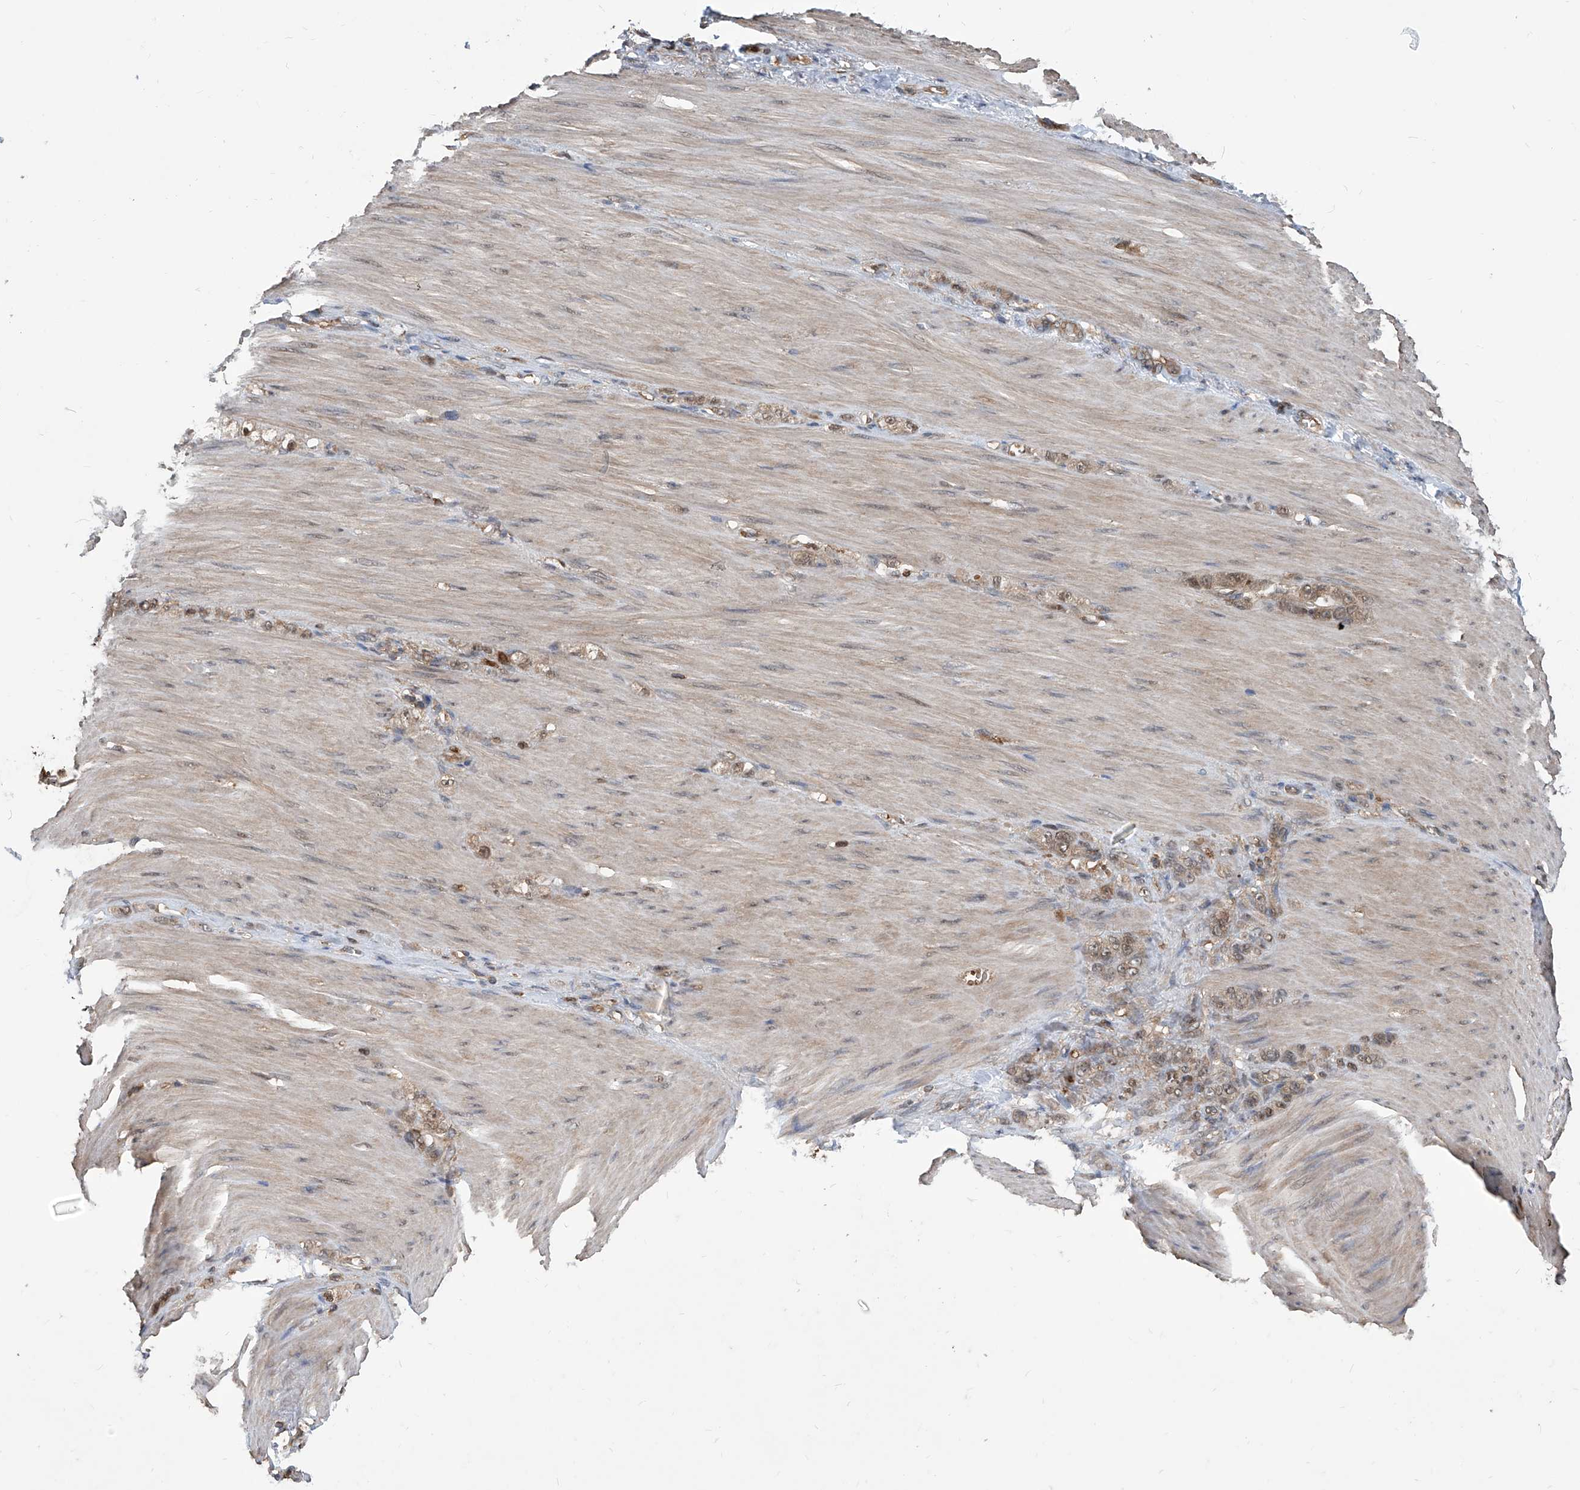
{"staining": {"intensity": "weak", "quantity": ">75%", "location": "cytoplasmic/membranous,nuclear"}, "tissue": "stomach cancer", "cell_type": "Tumor cells", "image_type": "cancer", "snomed": [{"axis": "morphology", "description": "Normal tissue, NOS"}, {"axis": "morphology", "description": "Adenocarcinoma, NOS"}, {"axis": "topography", "description": "Stomach"}], "caption": "Weak cytoplasmic/membranous and nuclear staining is appreciated in approximately >75% of tumor cells in stomach adenocarcinoma.", "gene": "PSMB1", "patient": {"sex": "male", "age": 82}}